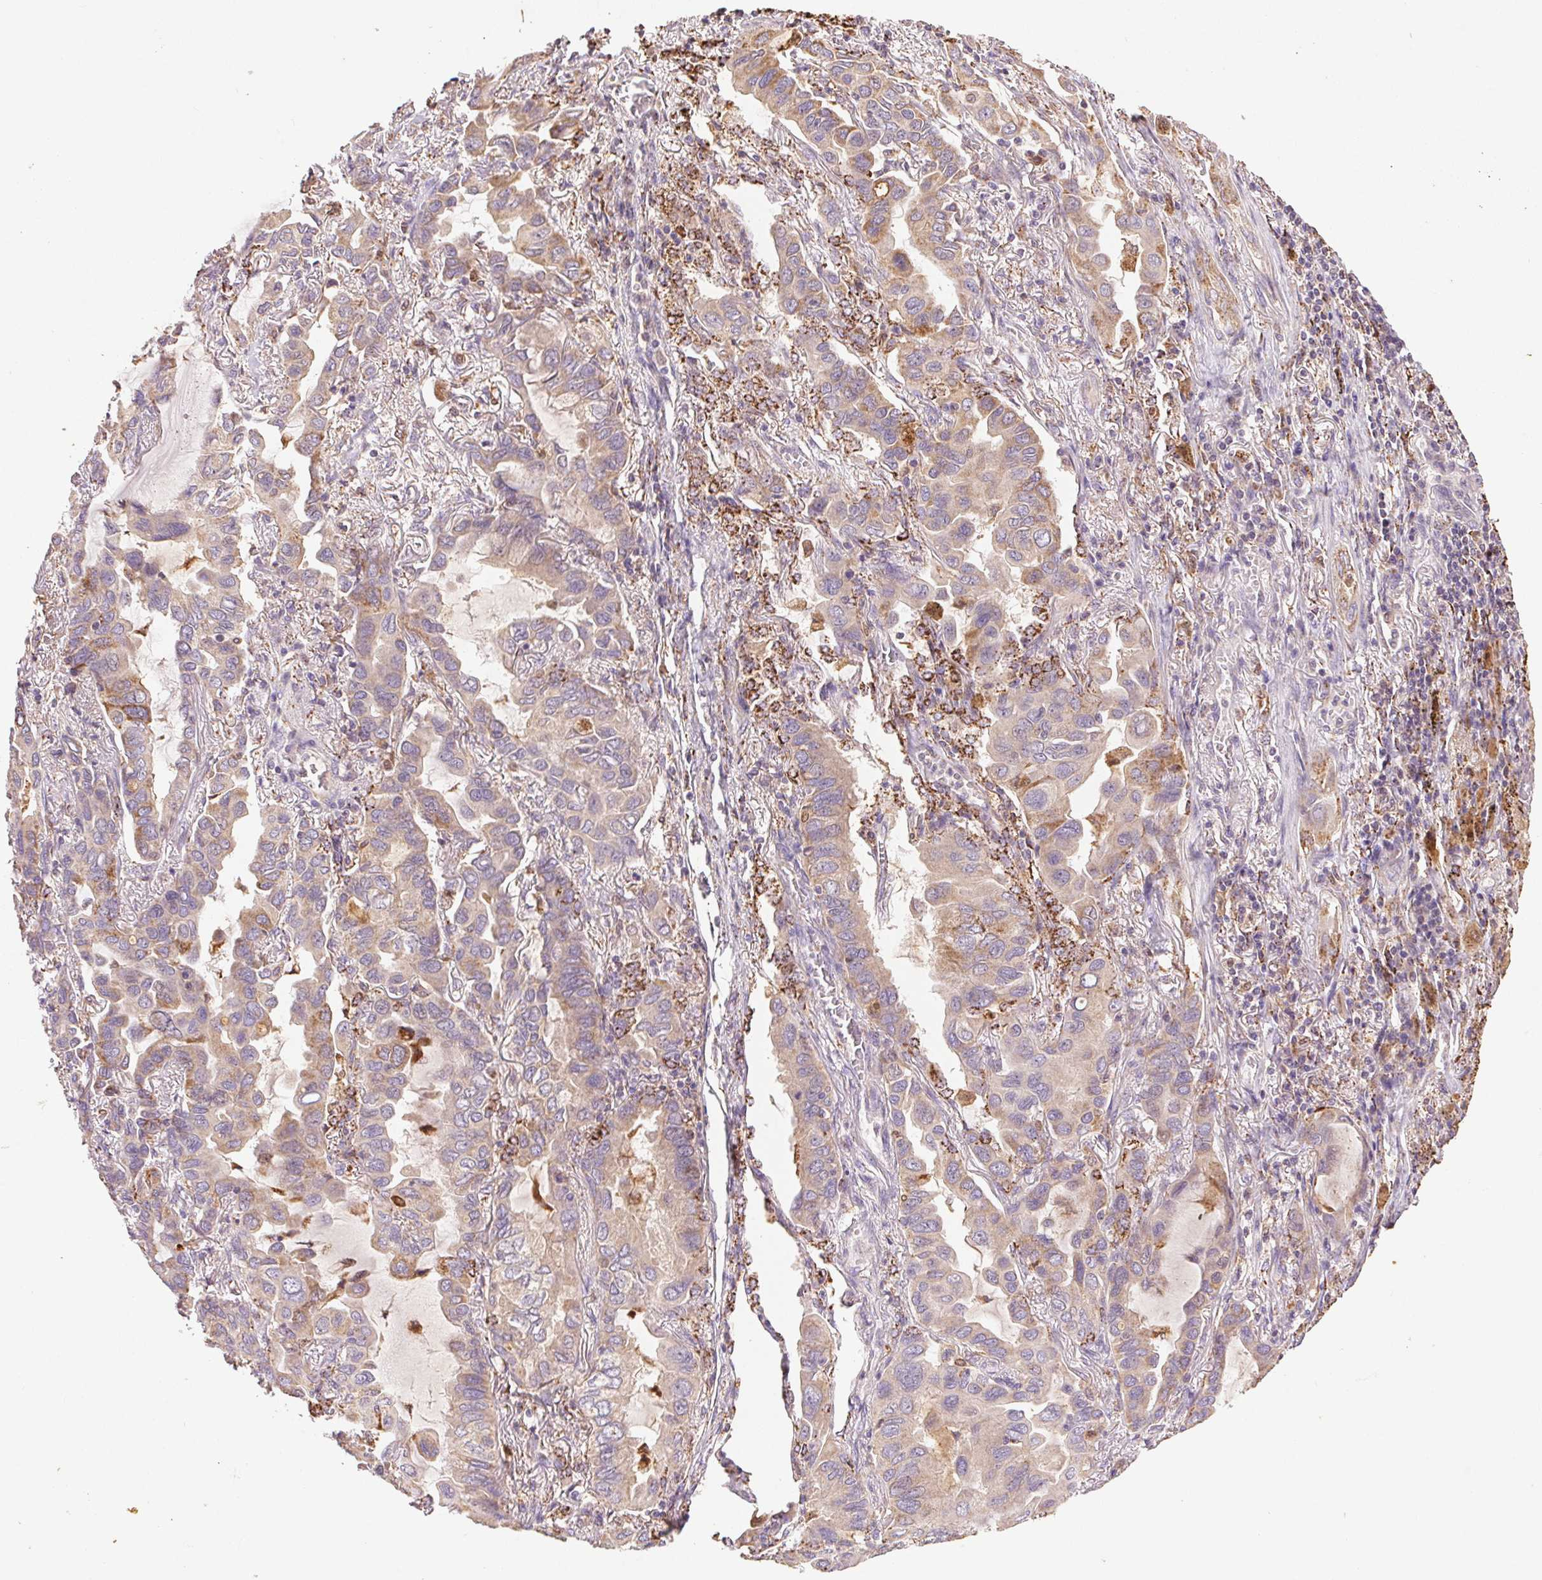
{"staining": {"intensity": "weak", "quantity": ">75%", "location": "cytoplasmic/membranous"}, "tissue": "lung cancer", "cell_type": "Tumor cells", "image_type": "cancer", "snomed": [{"axis": "morphology", "description": "Adenocarcinoma, NOS"}, {"axis": "topography", "description": "Lung"}], "caption": "Lung adenocarcinoma tissue exhibits weak cytoplasmic/membranous positivity in approximately >75% of tumor cells, visualized by immunohistochemistry. (IHC, brightfield microscopy, high magnification).", "gene": "FNBP1L", "patient": {"sex": "male", "age": 64}}